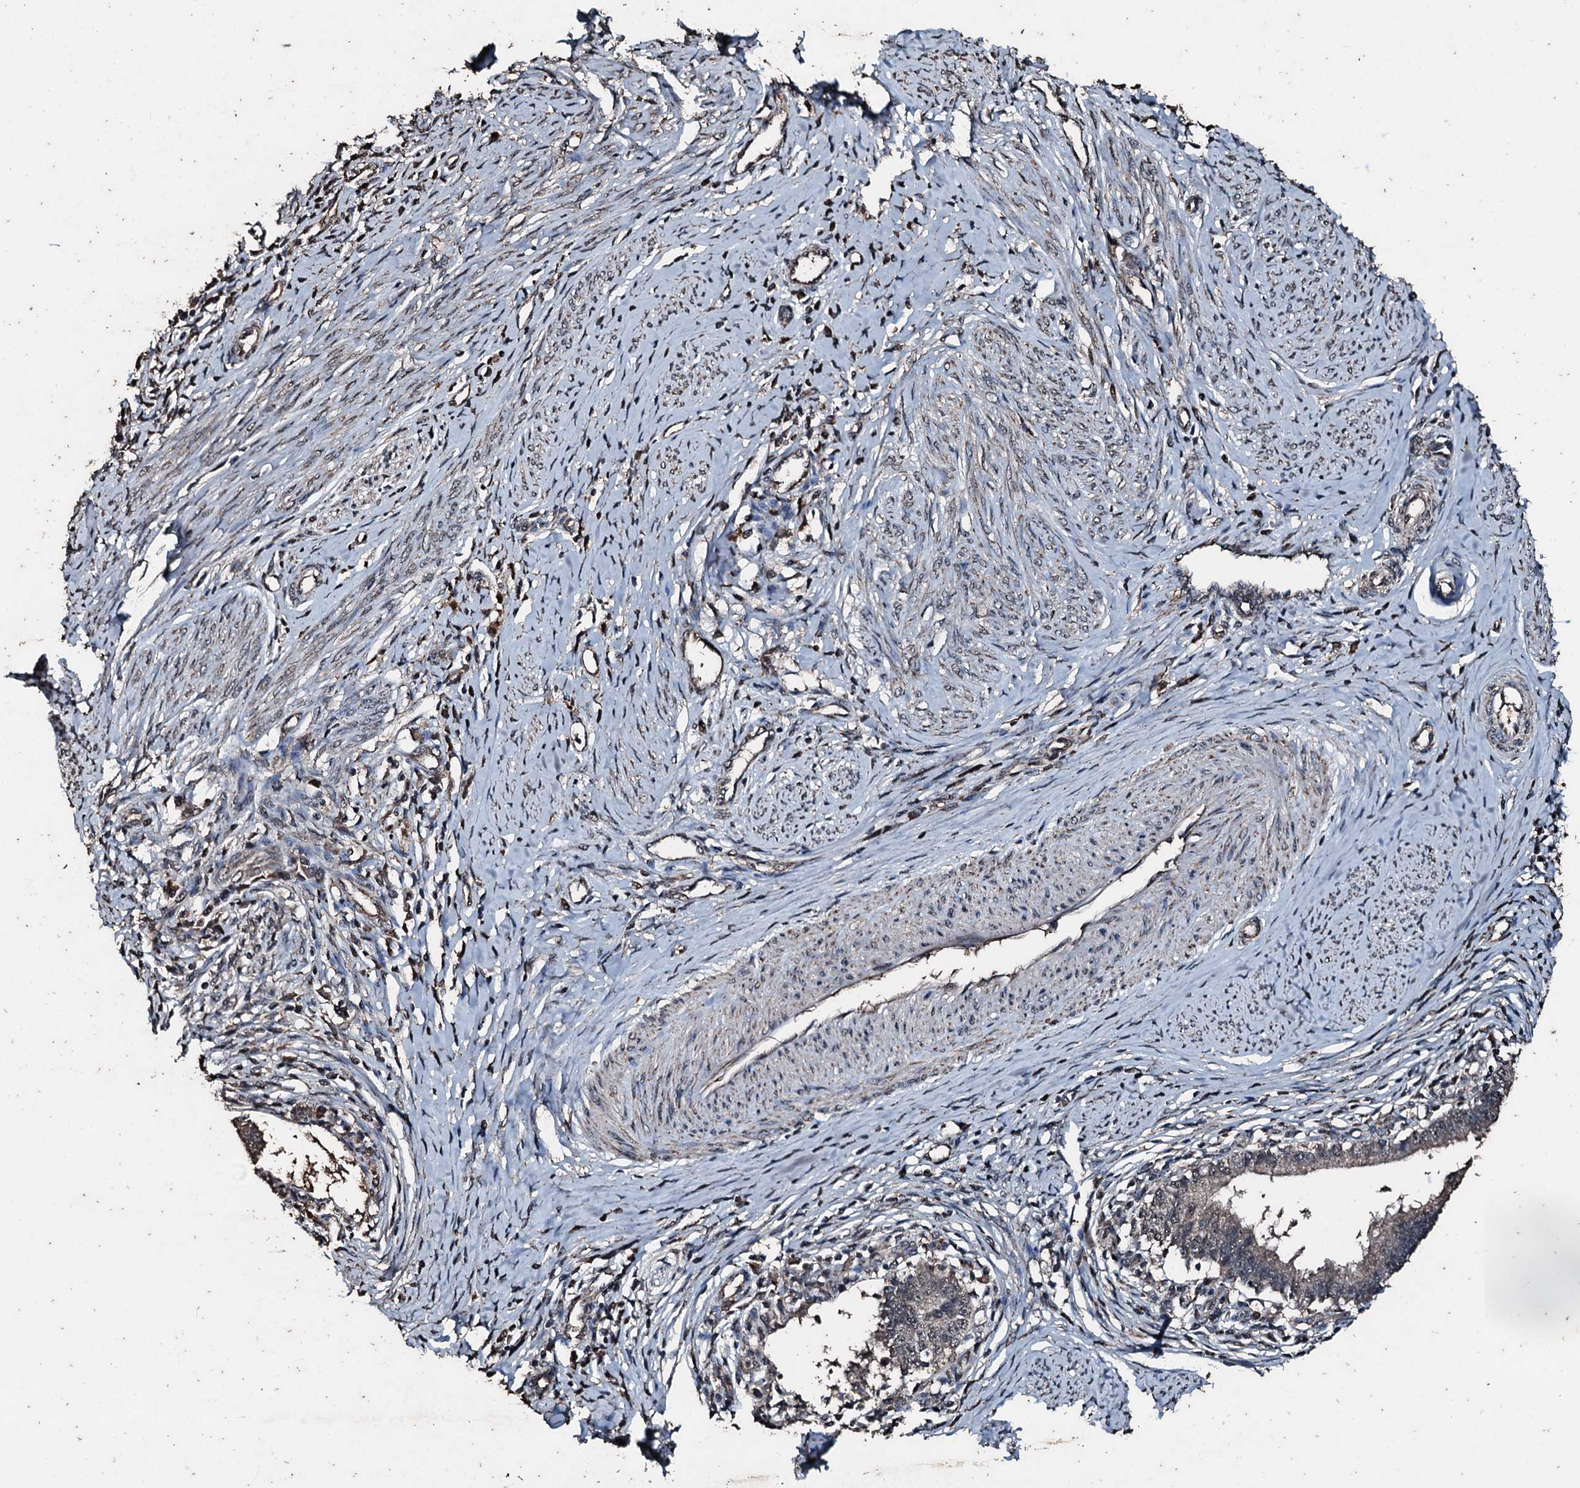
{"staining": {"intensity": "weak", "quantity": ">75%", "location": "cytoplasmic/membranous"}, "tissue": "cervical cancer", "cell_type": "Tumor cells", "image_type": "cancer", "snomed": [{"axis": "morphology", "description": "Adenocarcinoma, NOS"}, {"axis": "topography", "description": "Cervix"}], "caption": "Immunohistochemistry of human cervical cancer (adenocarcinoma) displays low levels of weak cytoplasmic/membranous expression in approximately >75% of tumor cells.", "gene": "FAAP24", "patient": {"sex": "female", "age": 36}}